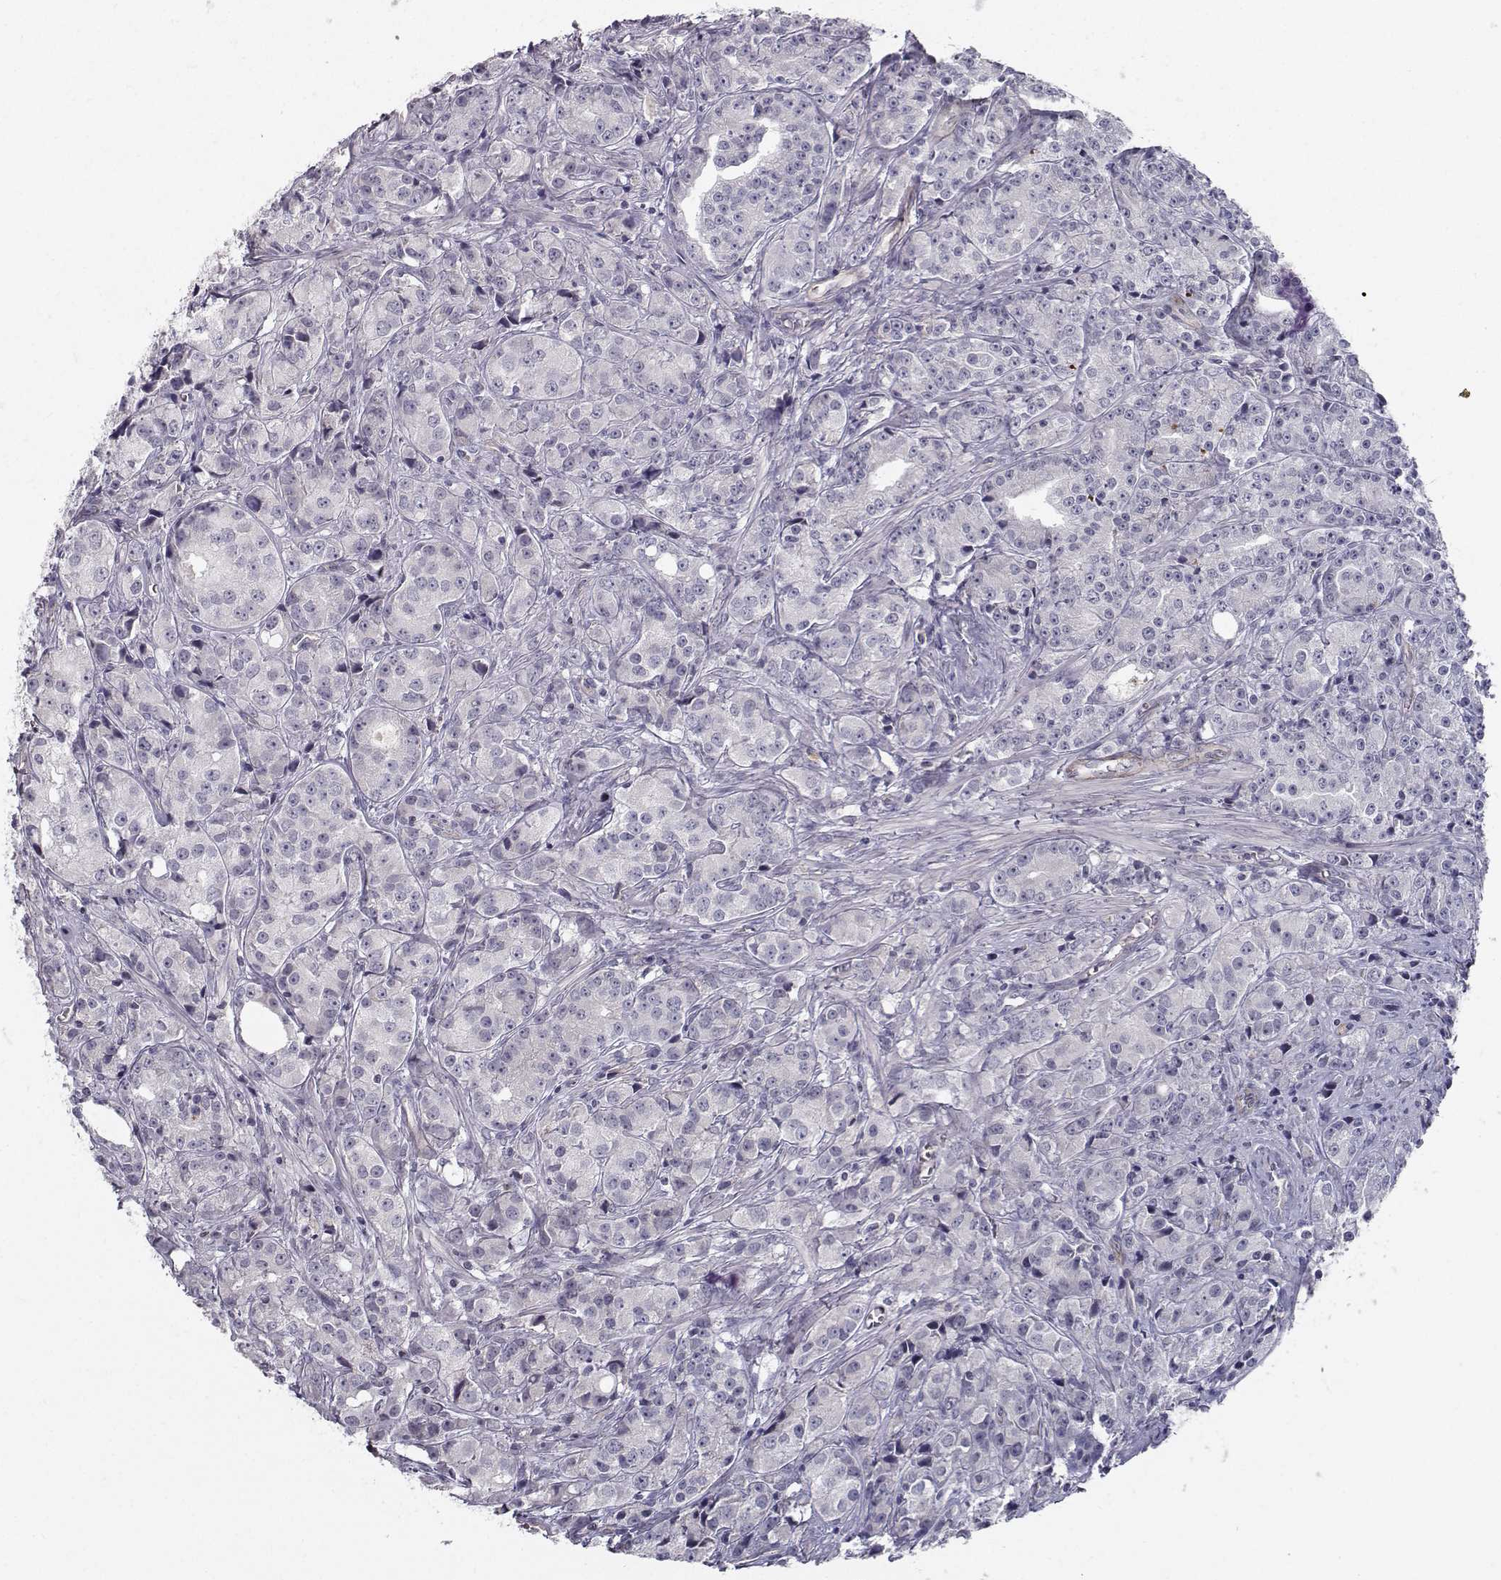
{"staining": {"intensity": "negative", "quantity": "none", "location": "none"}, "tissue": "prostate cancer", "cell_type": "Tumor cells", "image_type": "cancer", "snomed": [{"axis": "morphology", "description": "Adenocarcinoma, Medium grade"}, {"axis": "topography", "description": "Prostate"}], "caption": "Protein analysis of medium-grade adenocarcinoma (prostate) shows no significant positivity in tumor cells. The staining is performed using DAB brown chromogen with nuclei counter-stained in using hematoxylin.", "gene": "OPRD1", "patient": {"sex": "male", "age": 74}}